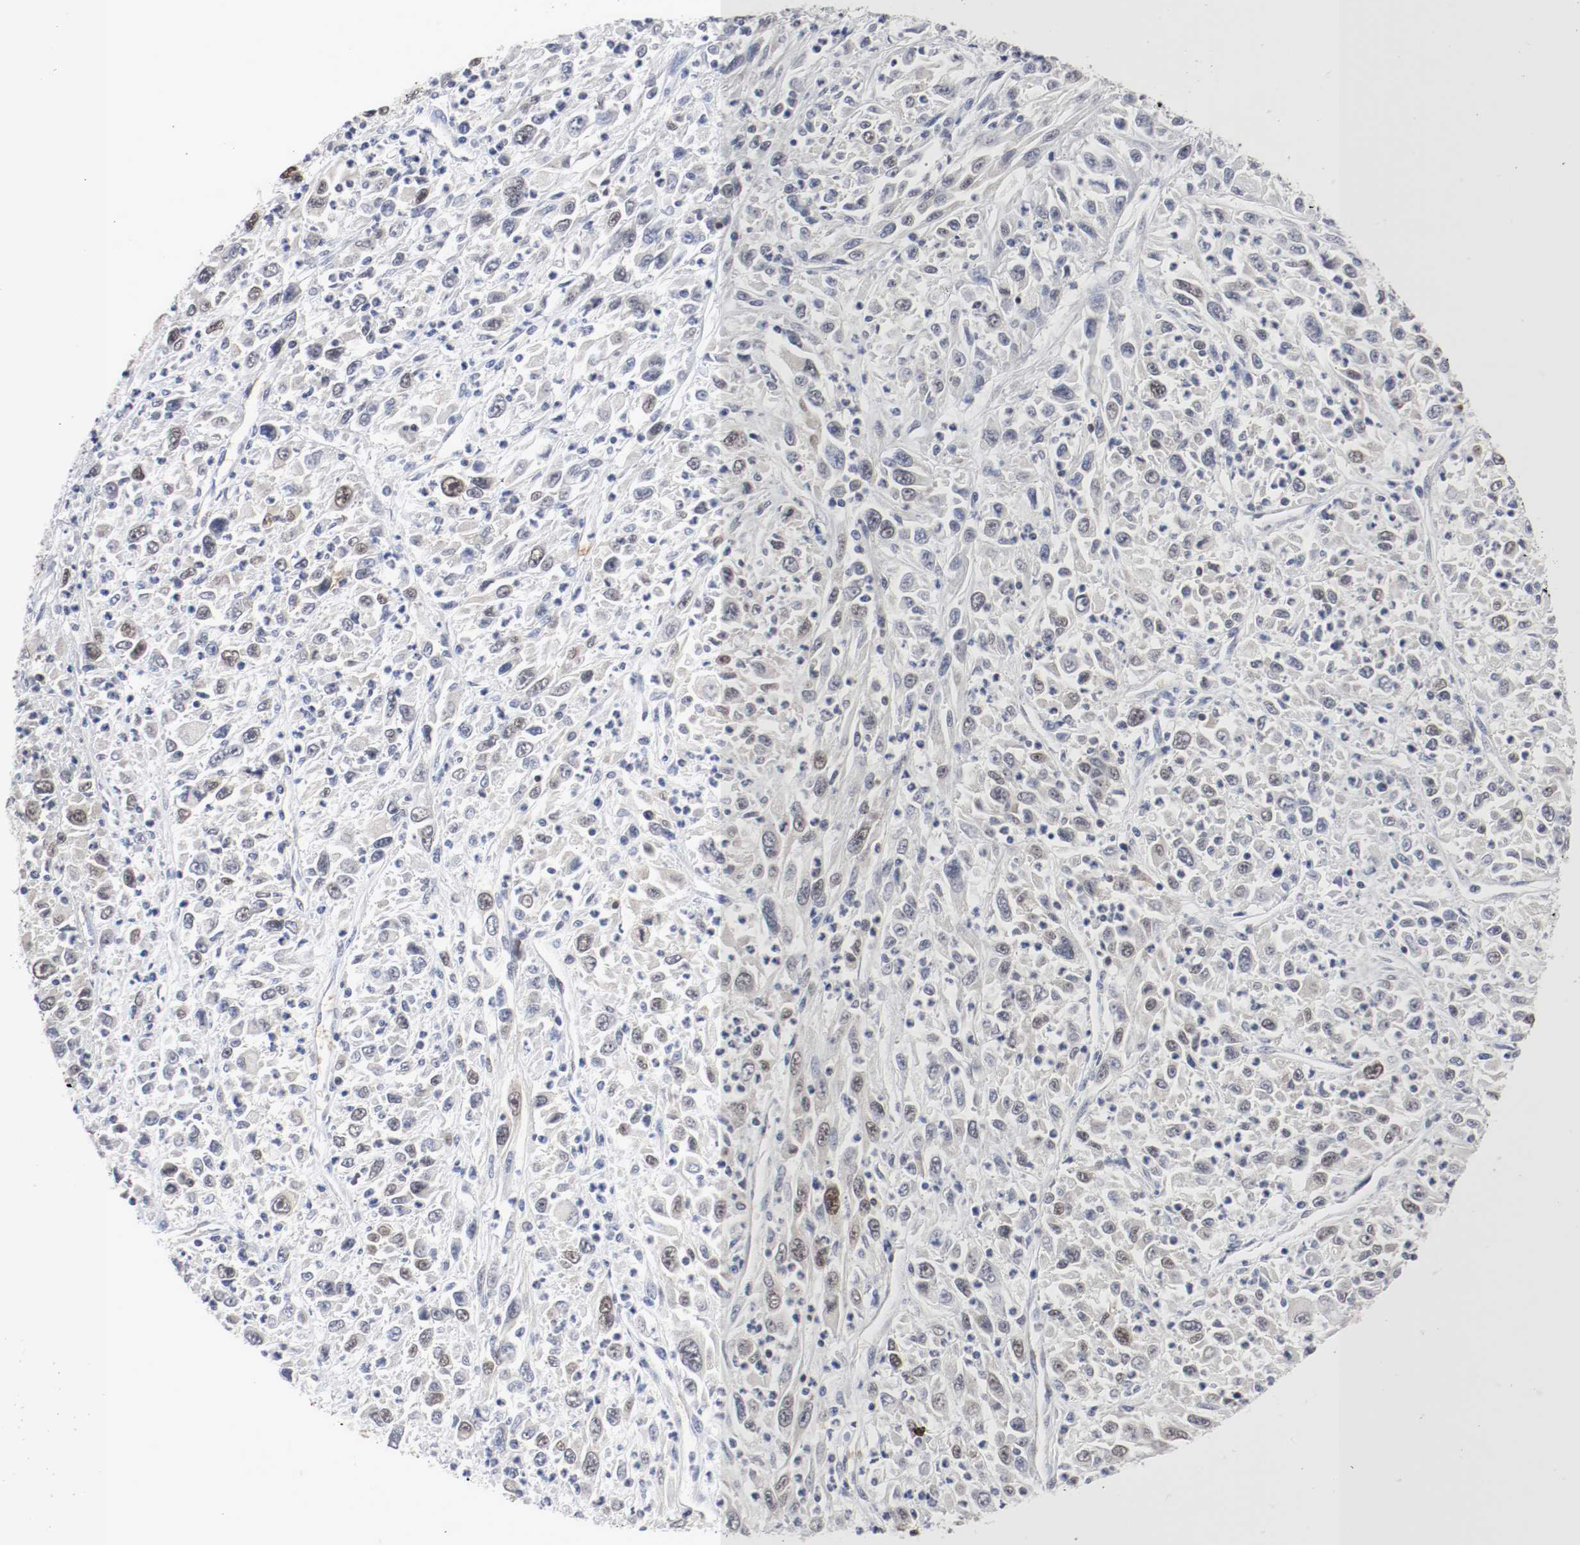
{"staining": {"intensity": "strong", "quantity": "25%-75%", "location": "nuclear"}, "tissue": "melanoma", "cell_type": "Tumor cells", "image_type": "cancer", "snomed": [{"axis": "morphology", "description": "Malignant melanoma, Metastatic site"}, {"axis": "topography", "description": "Skin"}], "caption": "Immunohistochemical staining of human malignant melanoma (metastatic site) demonstrates strong nuclear protein expression in approximately 25%-75% of tumor cells. Nuclei are stained in blue.", "gene": "JUND", "patient": {"sex": "female", "age": 56}}